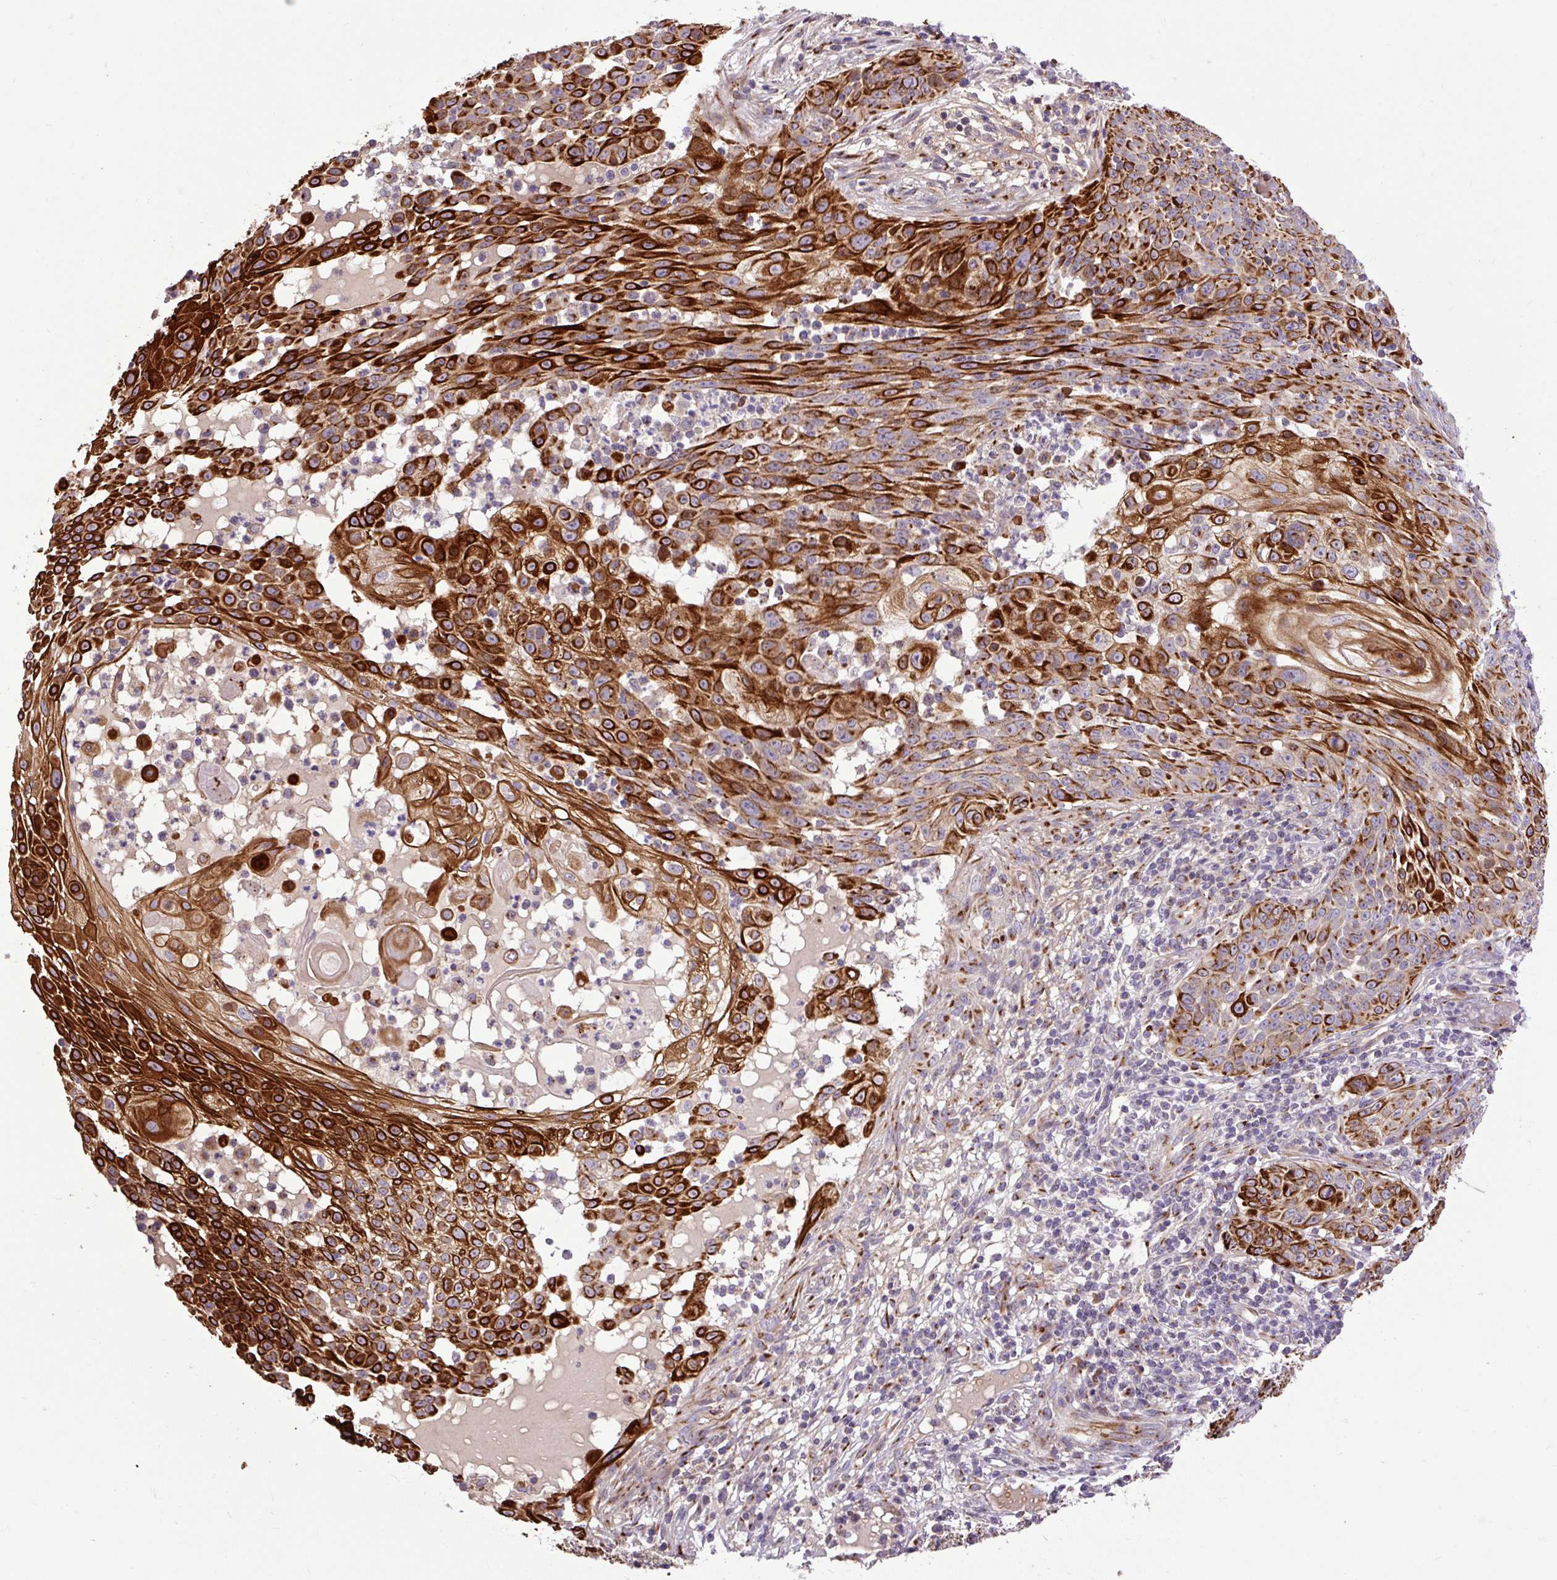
{"staining": {"intensity": "strong", "quantity": ">75%", "location": "cytoplasmic/membranous"}, "tissue": "skin cancer", "cell_type": "Tumor cells", "image_type": "cancer", "snomed": [{"axis": "morphology", "description": "Squamous cell carcinoma, NOS"}, {"axis": "topography", "description": "Skin"}], "caption": "Immunohistochemistry (IHC) (DAB (3,3'-diaminobenzidine)) staining of human skin cancer displays strong cytoplasmic/membranous protein positivity in about >75% of tumor cells.", "gene": "MSMP", "patient": {"sex": "male", "age": 24}}